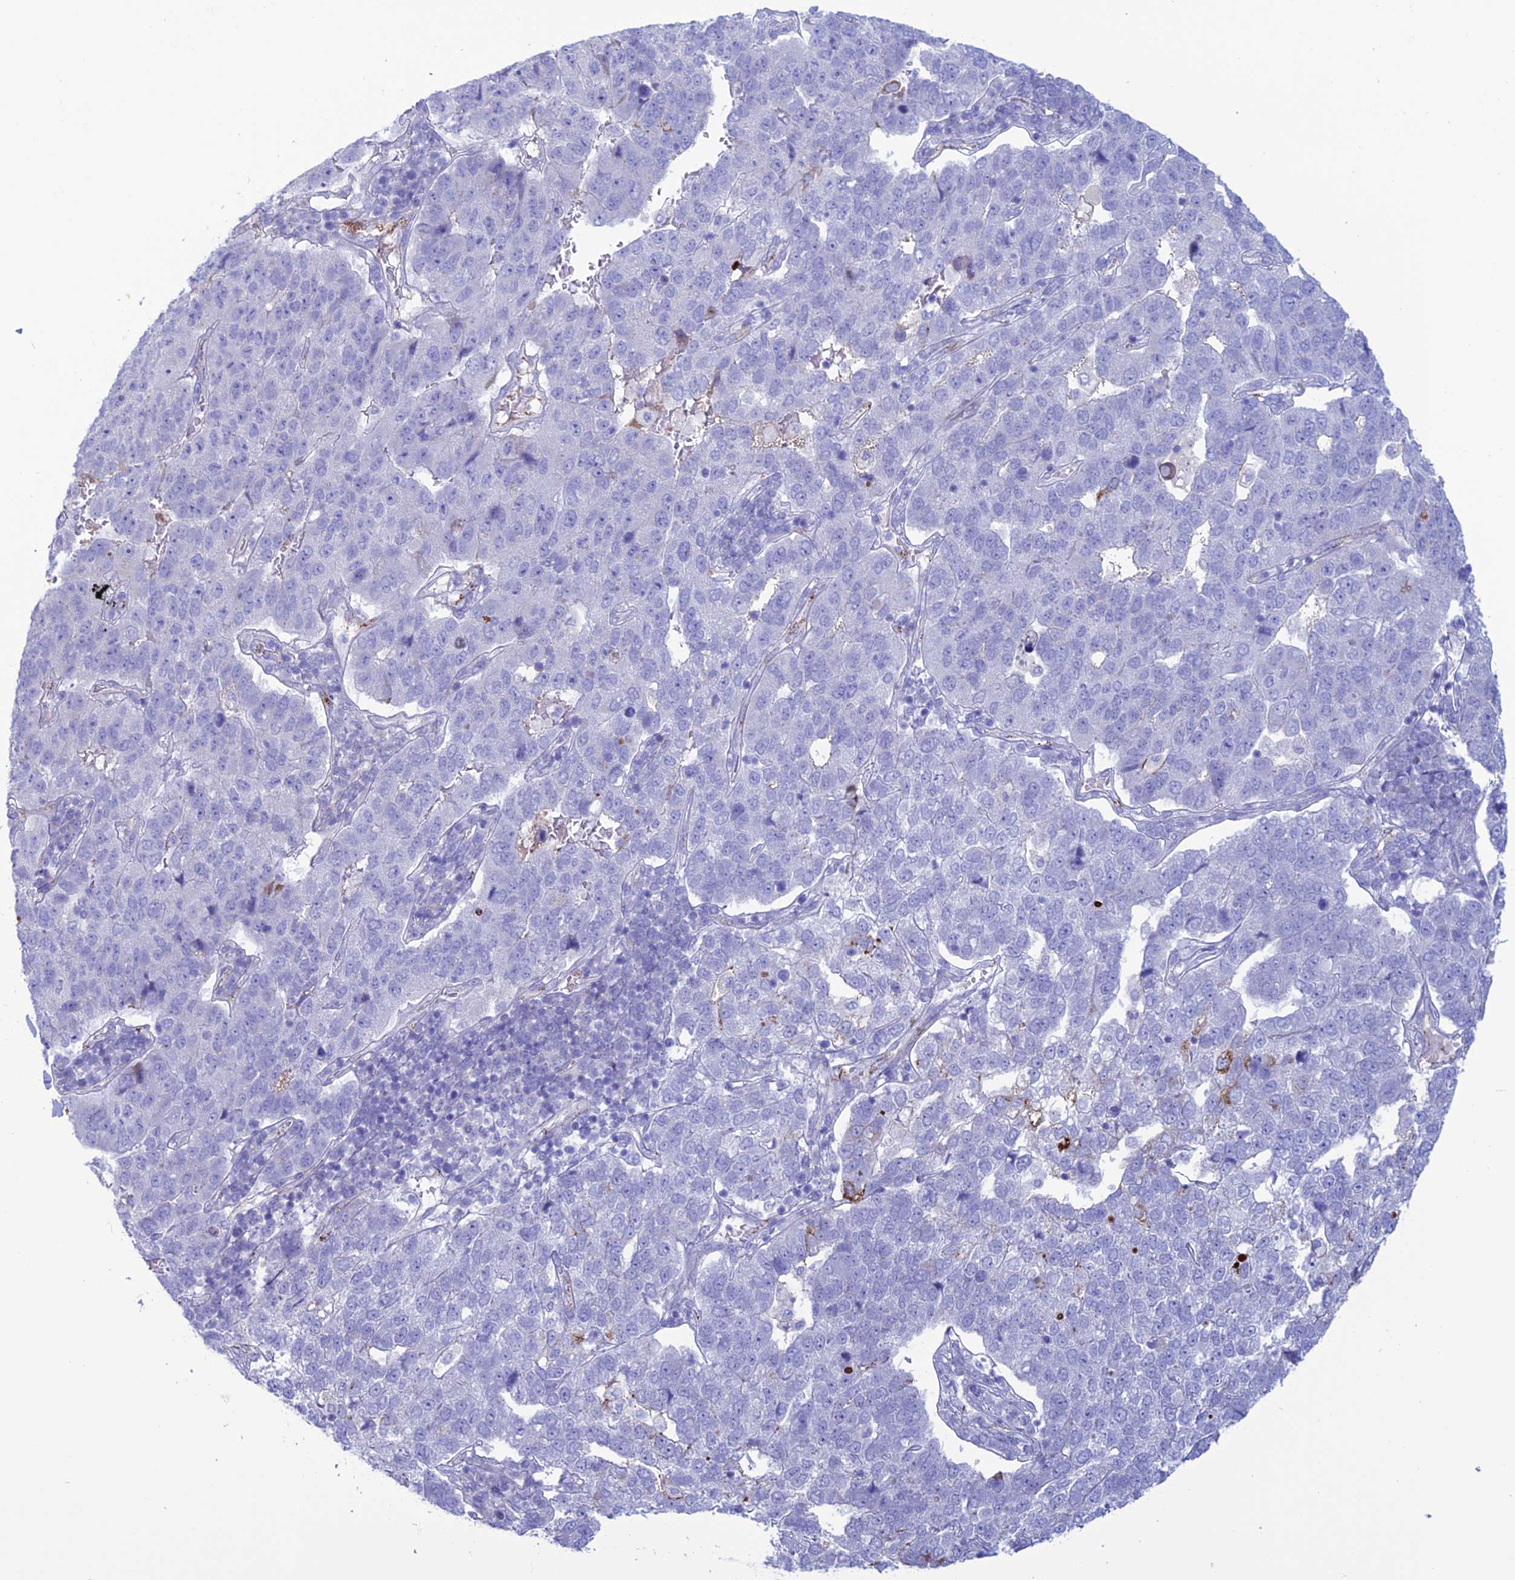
{"staining": {"intensity": "negative", "quantity": "none", "location": "none"}, "tissue": "pancreatic cancer", "cell_type": "Tumor cells", "image_type": "cancer", "snomed": [{"axis": "morphology", "description": "Adenocarcinoma, NOS"}, {"axis": "topography", "description": "Pancreas"}], "caption": "High power microscopy histopathology image of an immunohistochemistry micrograph of pancreatic cancer, revealing no significant expression in tumor cells. (Immunohistochemistry, brightfield microscopy, high magnification).", "gene": "CDC42EP5", "patient": {"sex": "female", "age": 61}}